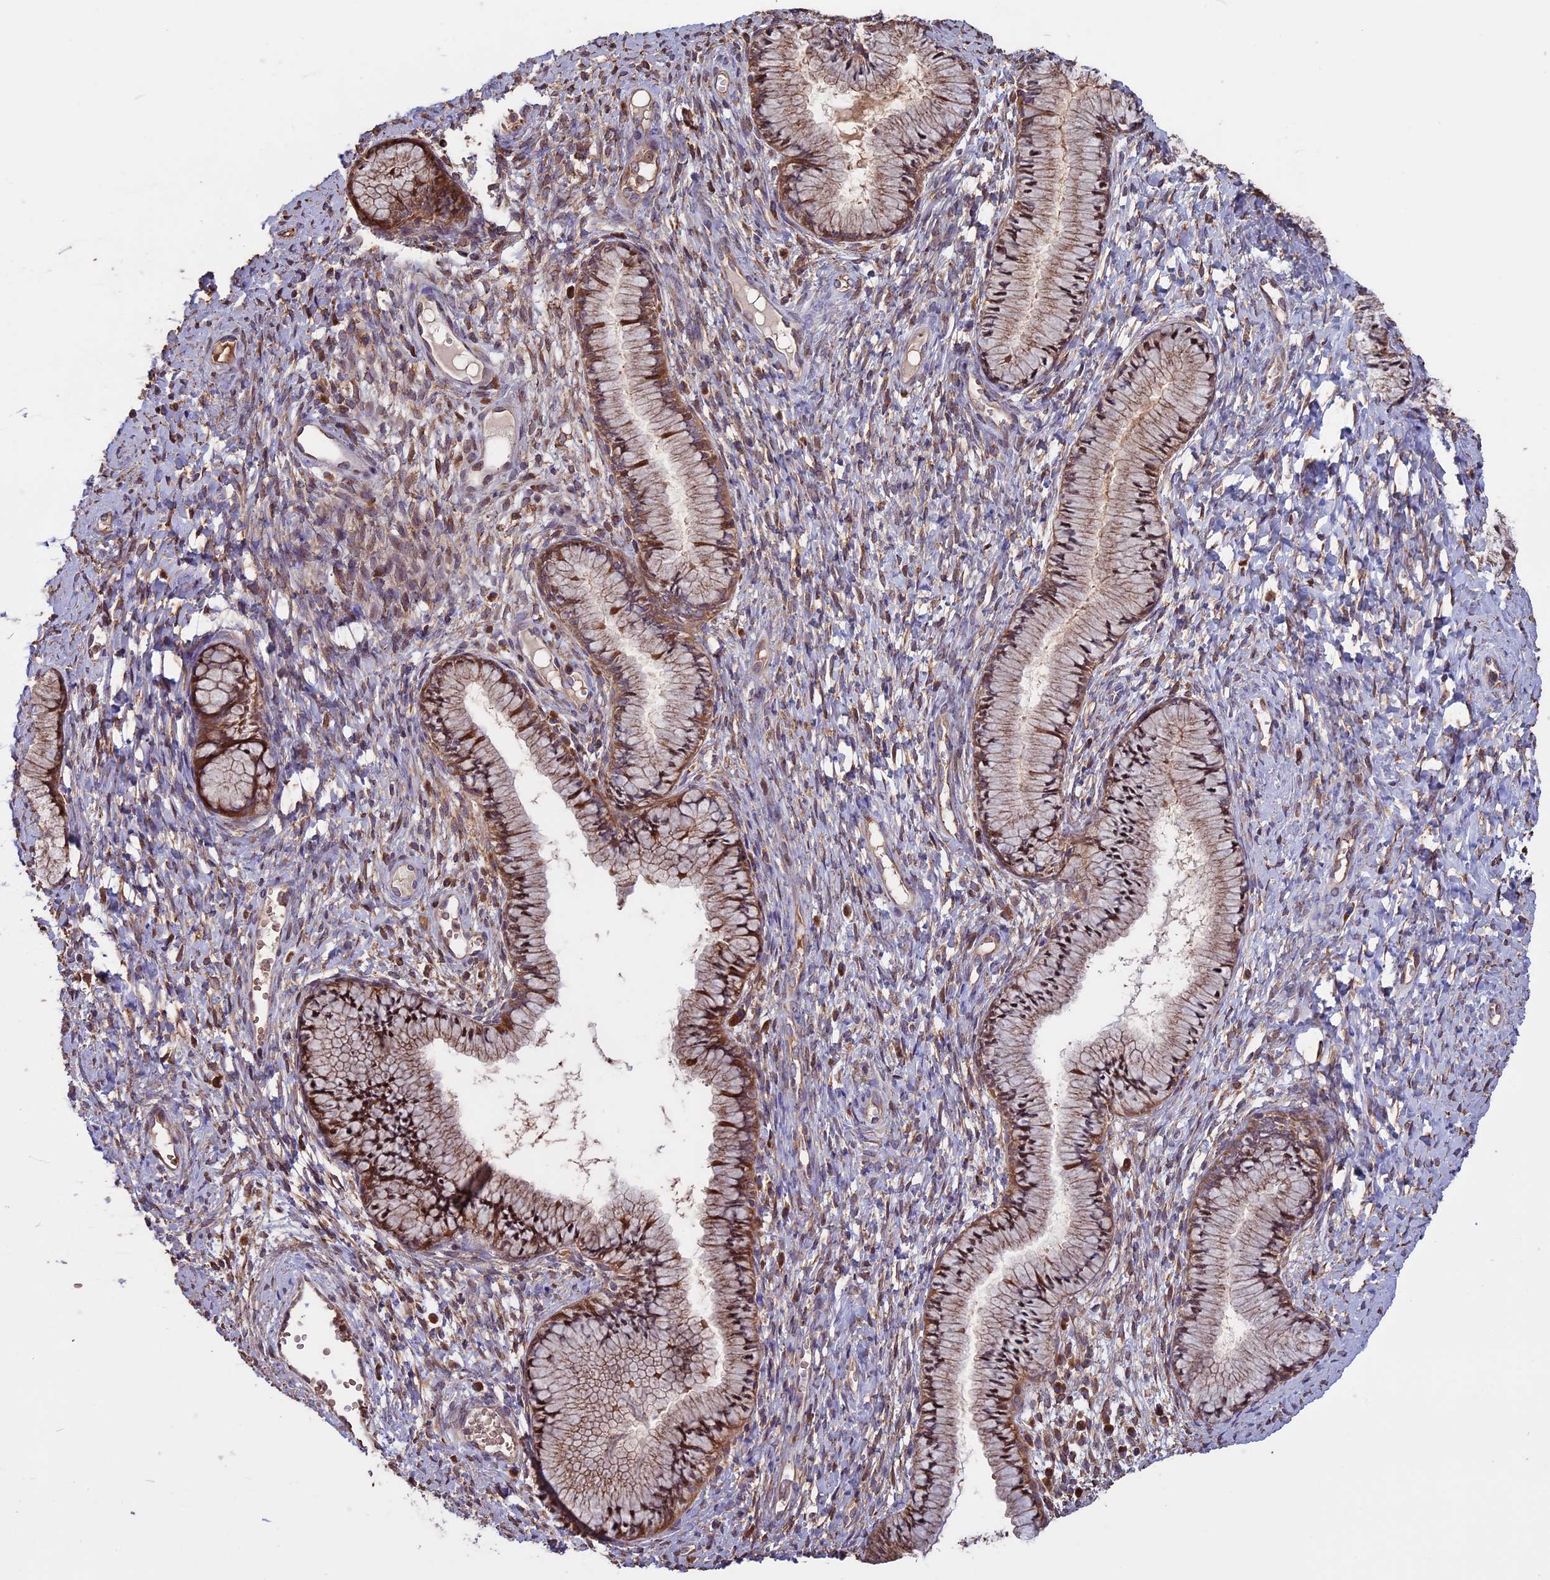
{"staining": {"intensity": "moderate", "quantity": ">75%", "location": "cytoplasmic/membranous,nuclear"}, "tissue": "cervix", "cell_type": "Glandular cells", "image_type": "normal", "snomed": [{"axis": "morphology", "description": "Normal tissue, NOS"}, {"axis": "topography", "description": "Cervix"}], "caption": "Brown immunohistochemical staining in normal cervix exhibits moderate cytoplasmic/membranous,nuclear positivity in about >75% of glandular cells. (brown staining indicates protein expression, while blue staining denotes nuclei).", "gene": "VWA3A", "patient": {"sex": "female", "age": 42}}